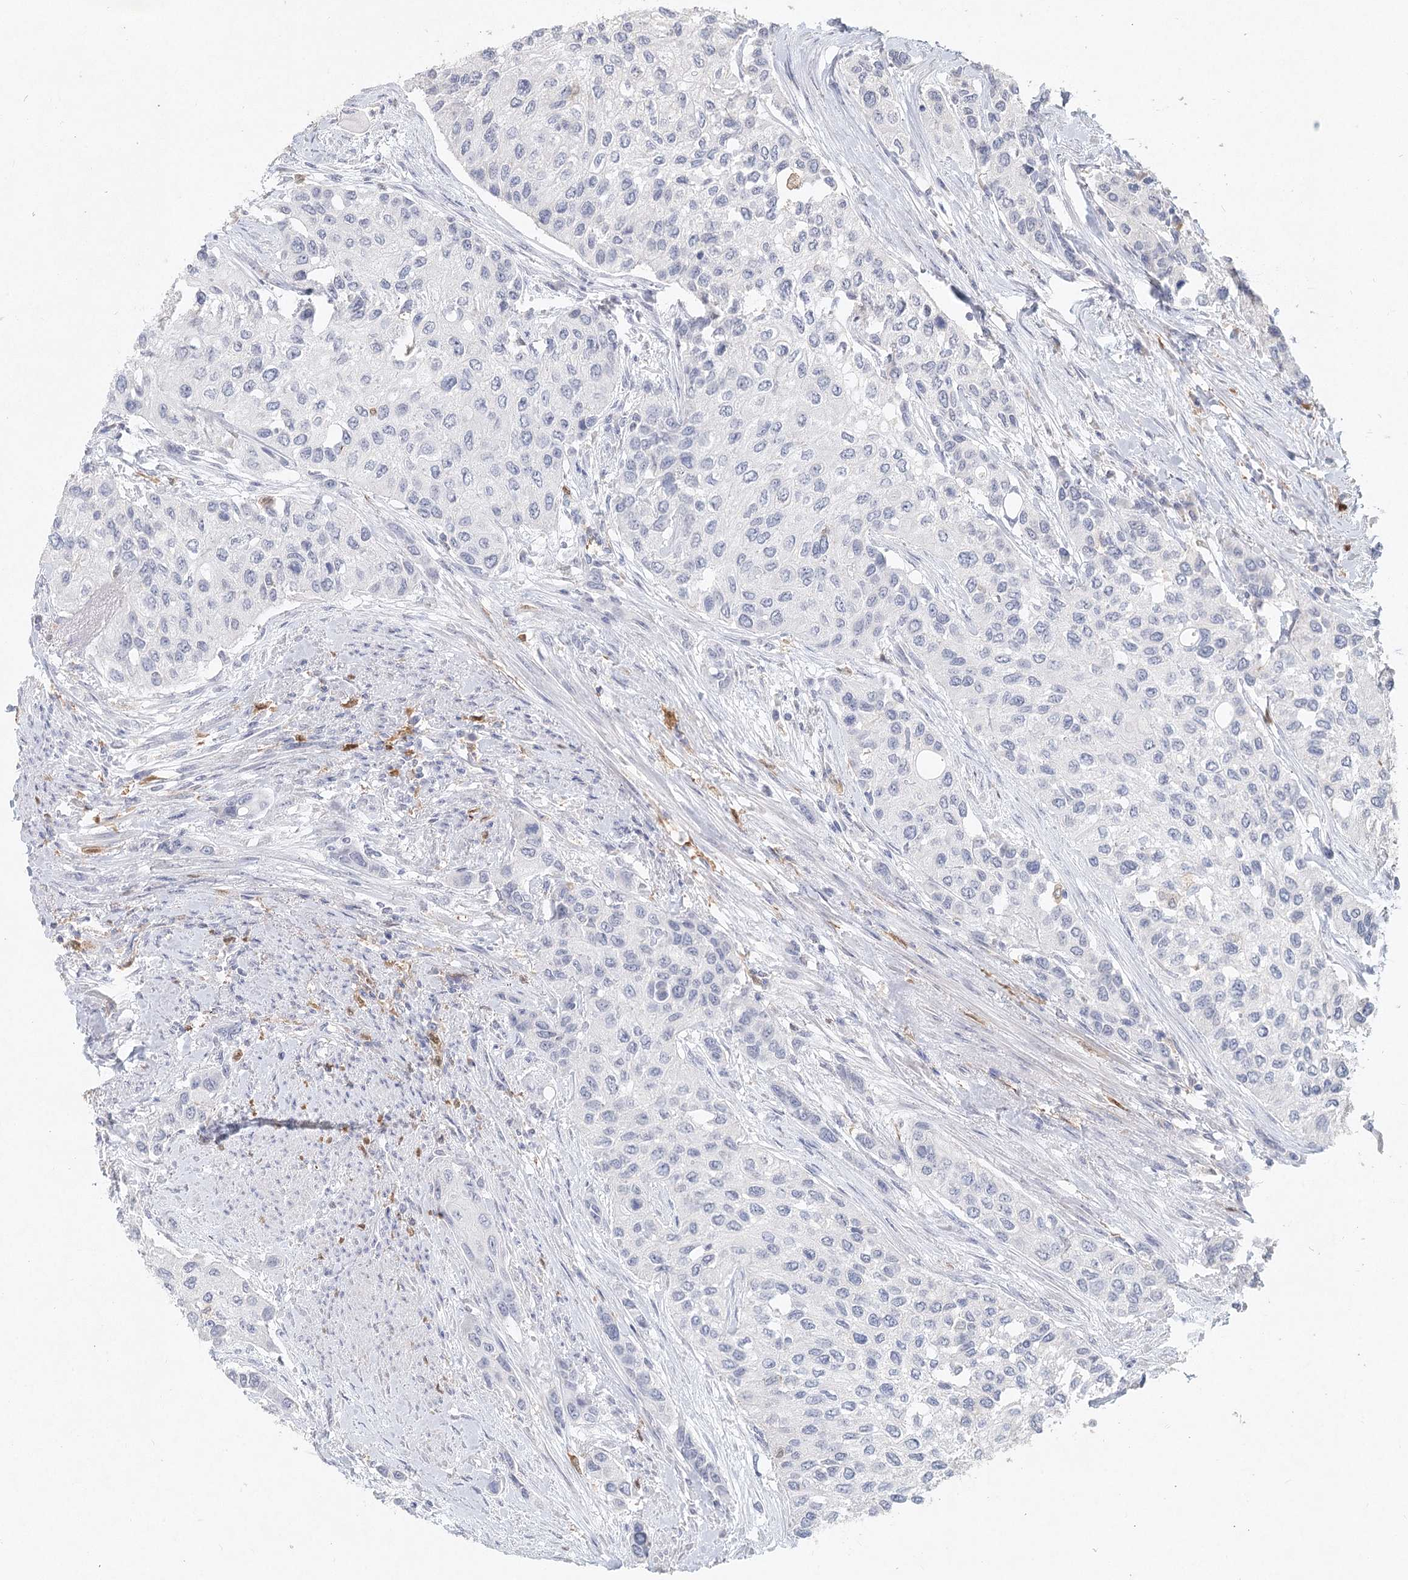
{"staining": {"intensity": "negative", "quantity": "none", "location": "none"}, "tissue": "urothelial cancer", "cell_type": "Tumor cells", "image_type": "cancer", "snomed": [{"axis": "morphology", "description": "Normal tissue, NOS"}, {"axis": "morphology", "description": "Urothelial carcinoma, High grade"}, {"axis": "topography", "description": "Vascular tissue"}, {"axis": "topography", "description": "Urinary bladder"}], "caption": "High magnification brightfield microscopy of high-grade urothelial carcinoma stained with DAB (brown) and counterstained with hematoxylin (blue): tumor cells show no significant positivity.", "gene": "ARSI", "patient": {"sex": "female", "age": 56}}